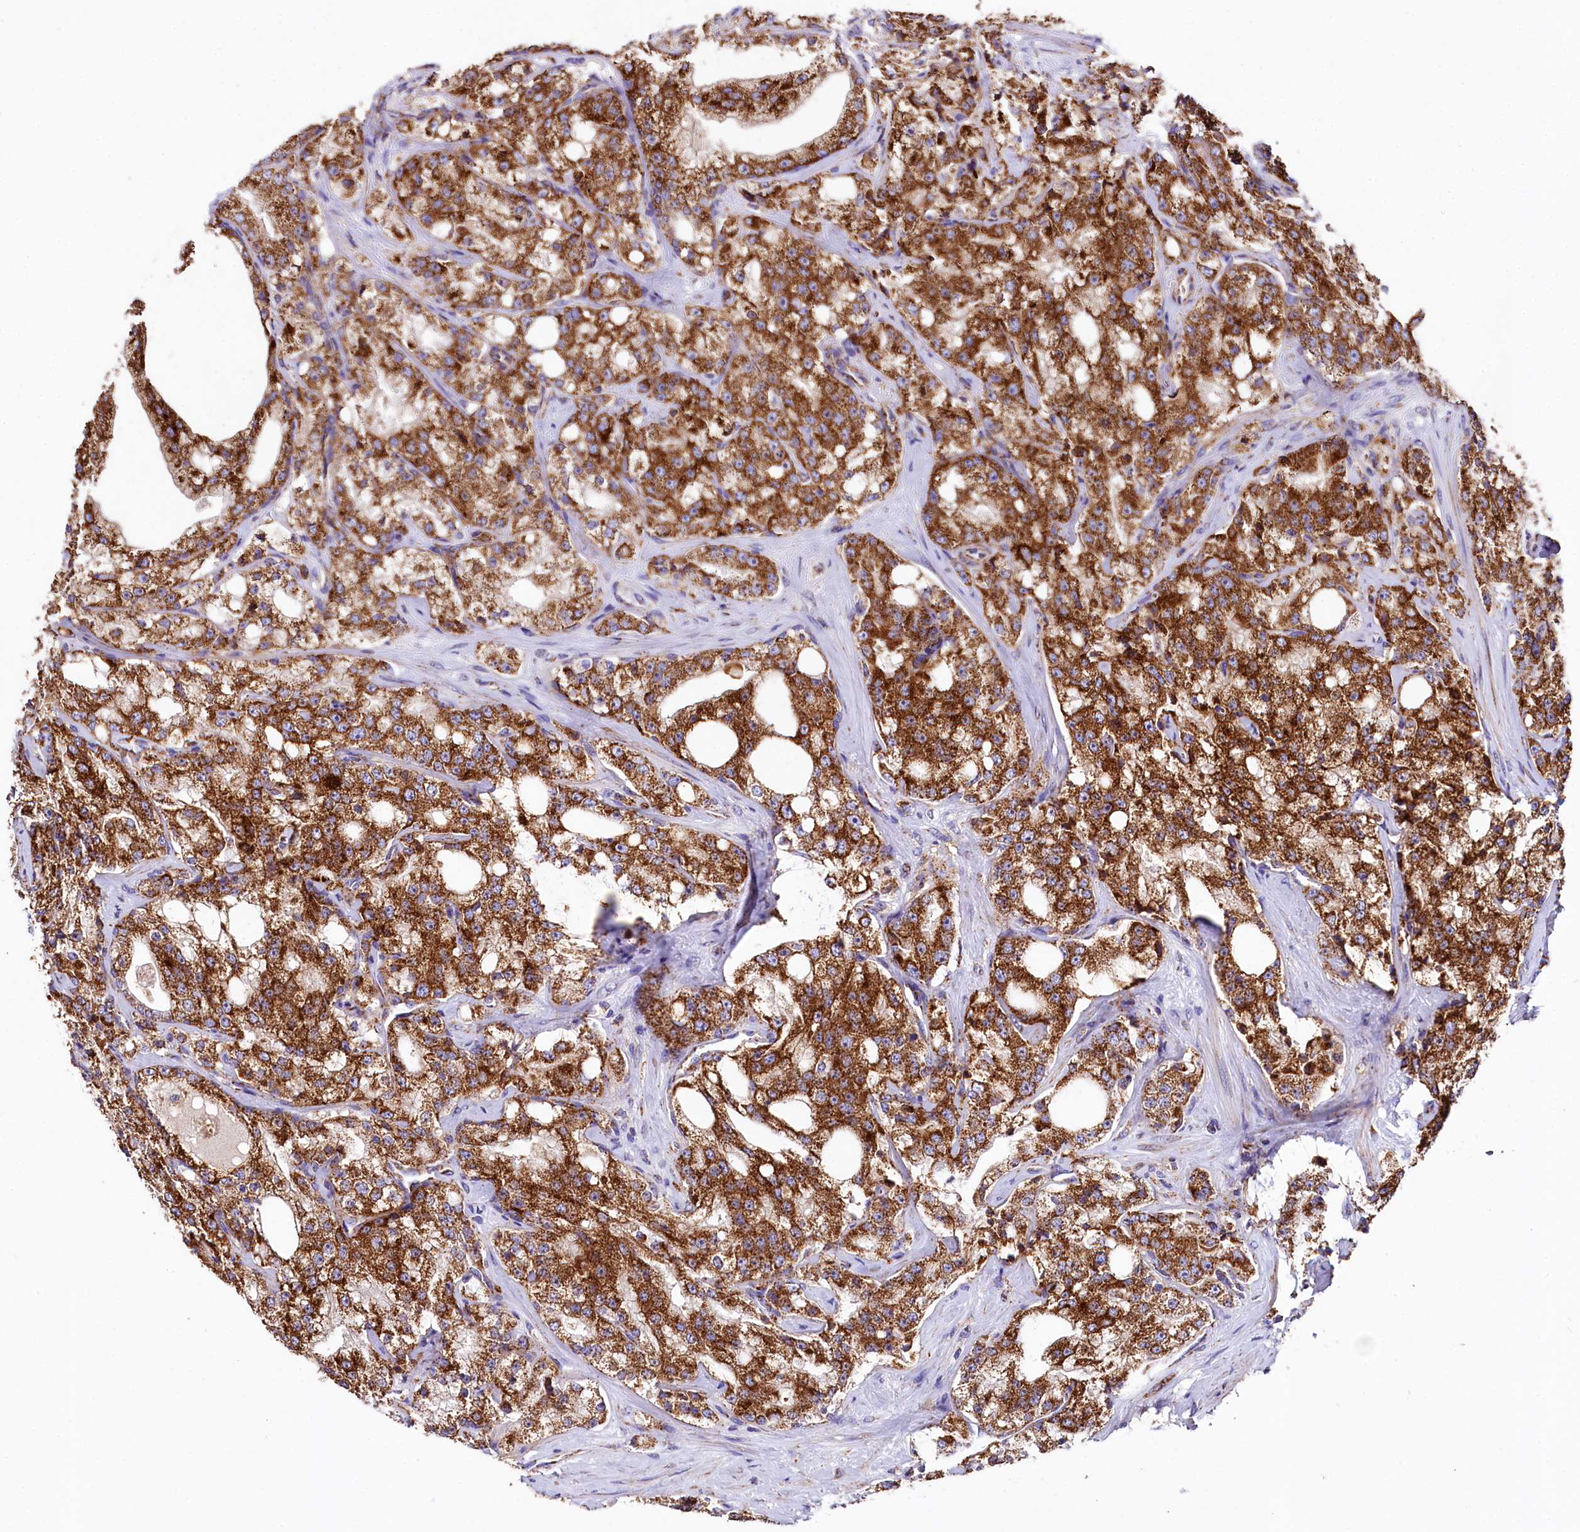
{"staining": {"intensity": "strong", "quantity": ">75%", "location": "cytoplasmic/membranous"}, "tissue": "prostate cancer", "cell_type": "Tumor cells", "image_type": "cancer", "snomed": [{"axis": "morphology", "description": "Adenocarcinoma, High grade"}, {"axis": "topography", "description": "Prostate"}], "caption": "The photomicrograph reveals a brown stain indicating the presence of a protein in the cytoplasmic/membranous of tumor cells in prostate high-grade adenocarcinoma.", "gene": "APLP2", "patient": {"sex": "male", "age": 64}}